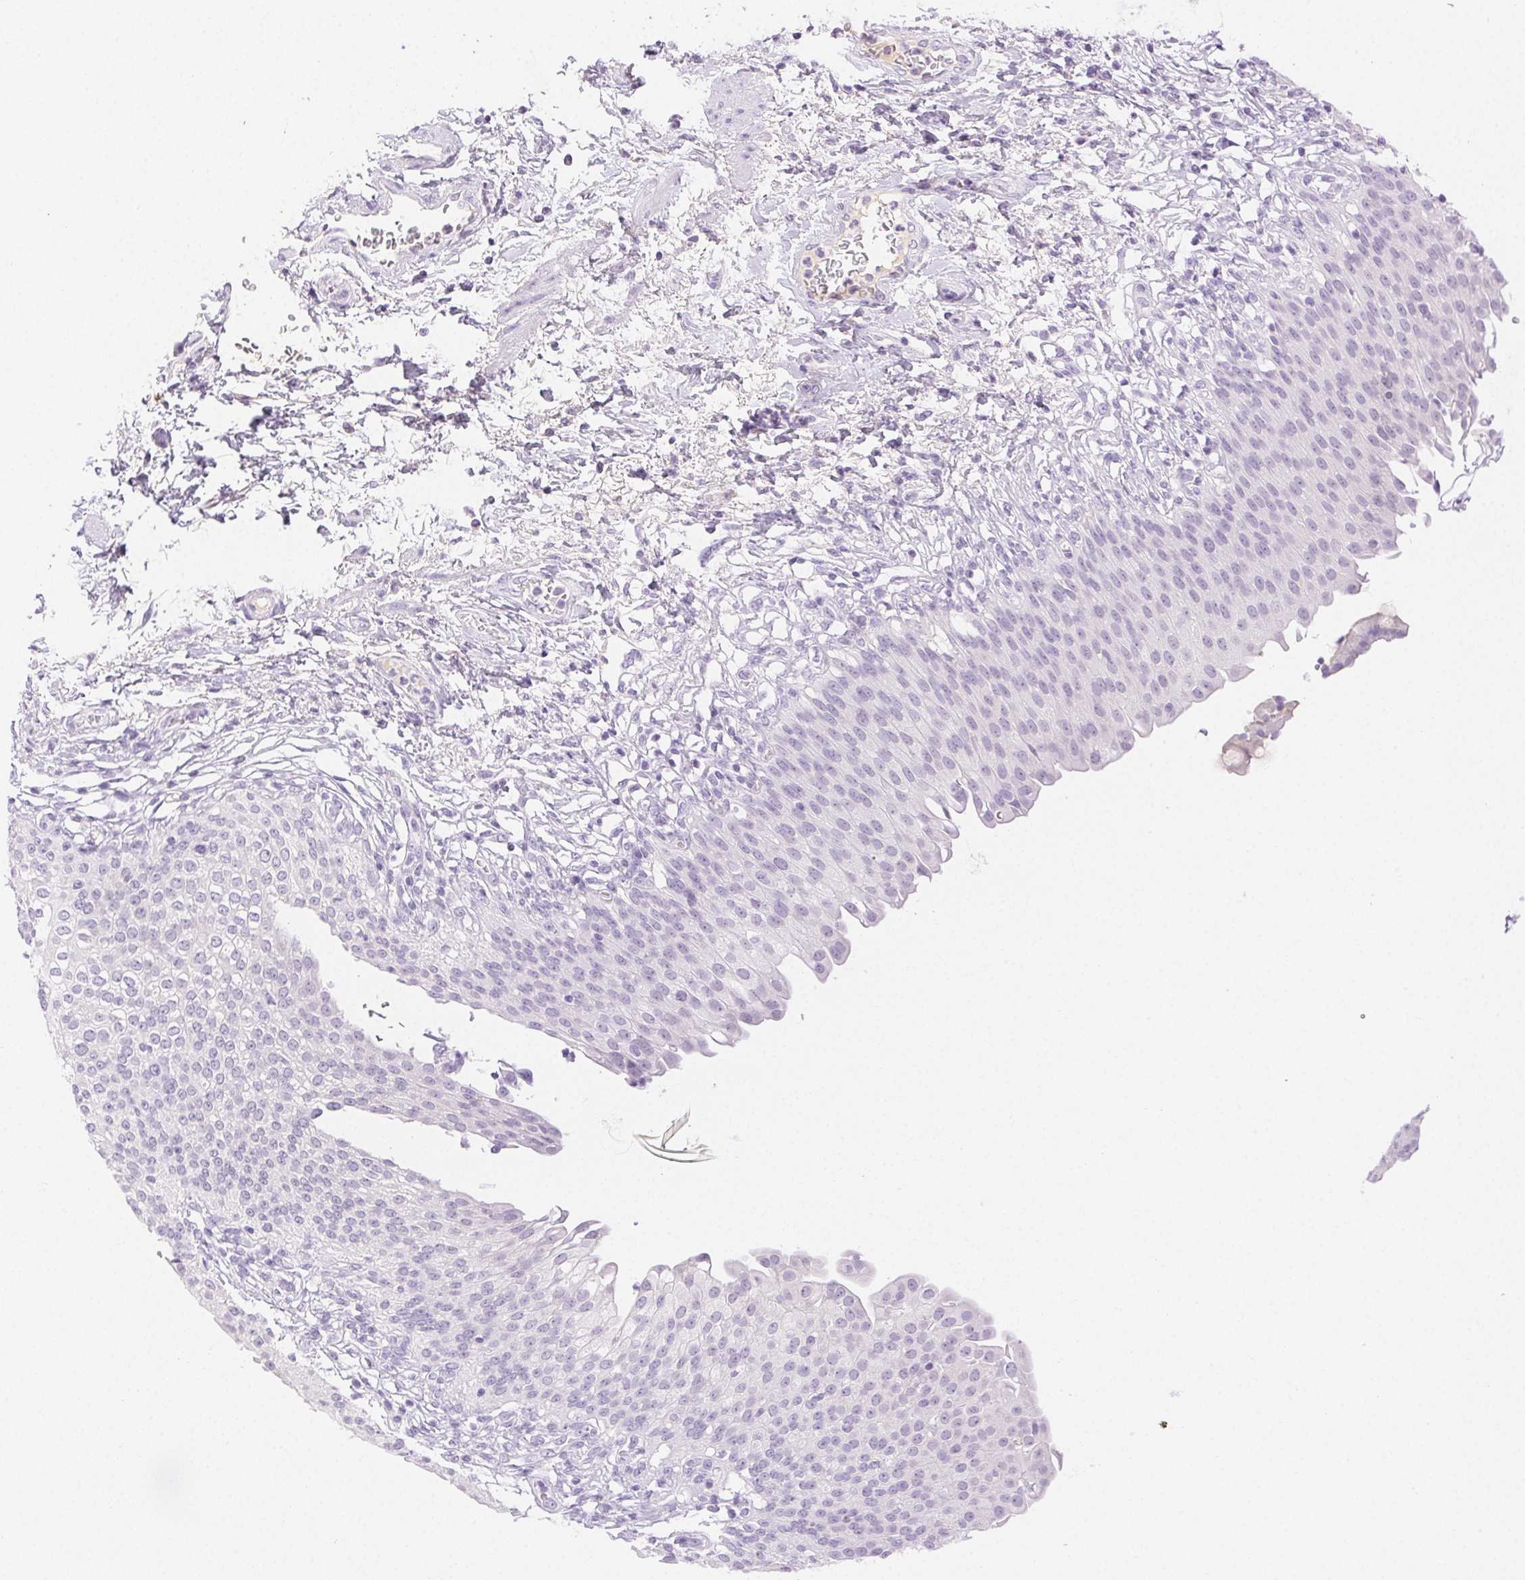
{"staining": {"intensity": "negative", "quantity": "none", "location": "none"}, "tissue": "urinary bladder", "cell_type": "Urothelial cells", "image_type": "normal", "snomed": [{"axis": "morphology", "description": "Normal tissue, NOS"}, {"axis": "topography", "description": "Urinary bladder"}, {"axis": "topography", "description": "Peripheral nerve tissue"}], "caption": "High magnification brightfield microscopy of benign urinary bladder stained with DAB (brown) and counterstained with hematoxylin (blue): urothelial cells show no significant staining.", "gene": "SPACA4", "patient": {"sex": "female", "age": 60}}